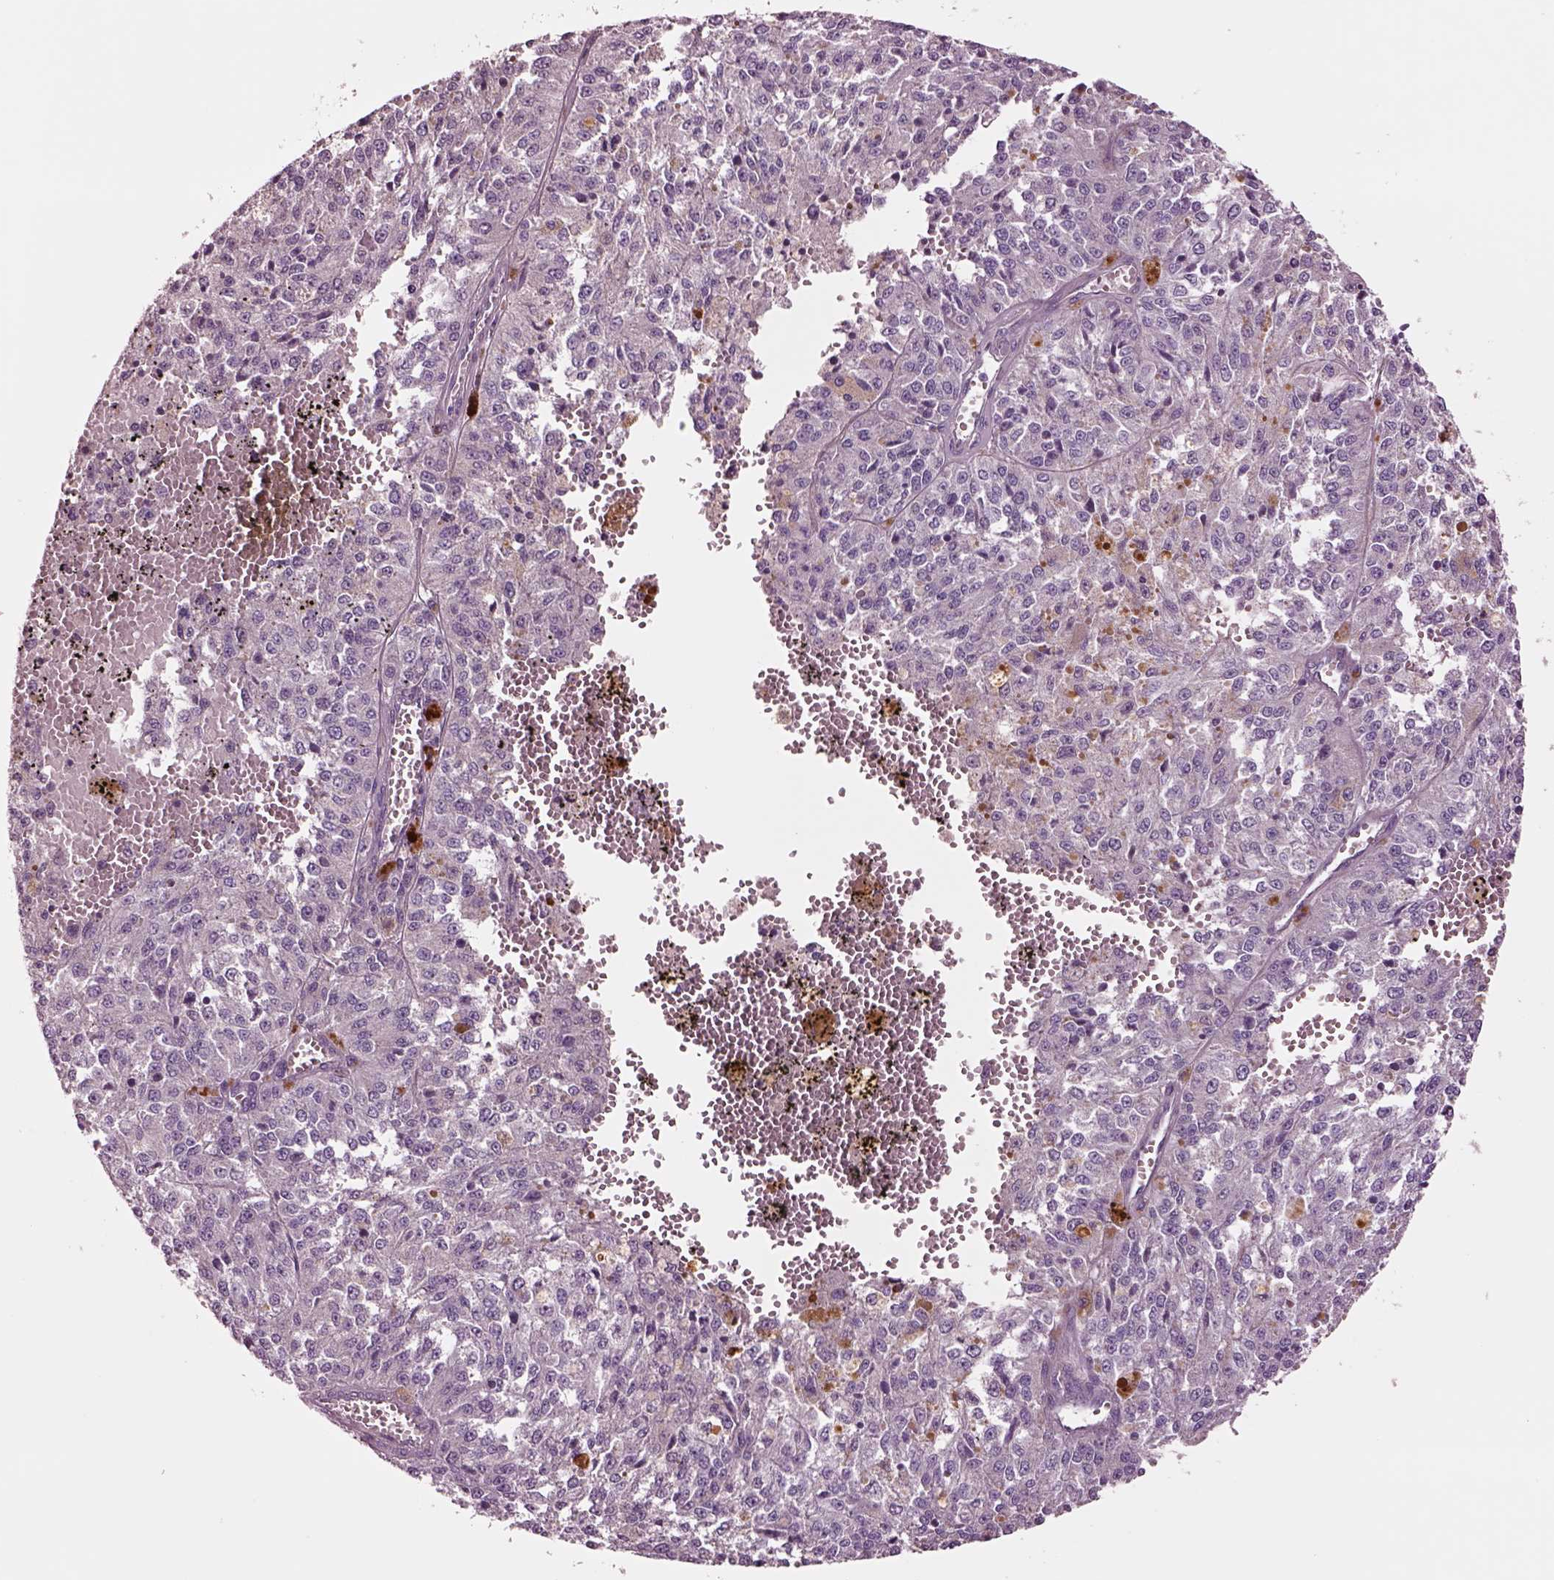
{"staining": {"intensity": "negative", "quantity": "none", "location": "none"}, "tissue": "melanoma", "cell_type": "Tumor cells", "image_type": "cancer", "snomed": [{"axis": "morphology", "description": "Malignant melanoma, Metastatic site"}, {"axis": "topography", "description": "Lymph node"}], "caption": "This is an immunohistochemistry (IHC) histopathology image of human malignant melanoma (metastatic site). There is no staining in tumor cells.", "gene": "SEC23A", "patient": {"sex": "female", "age": 64}}